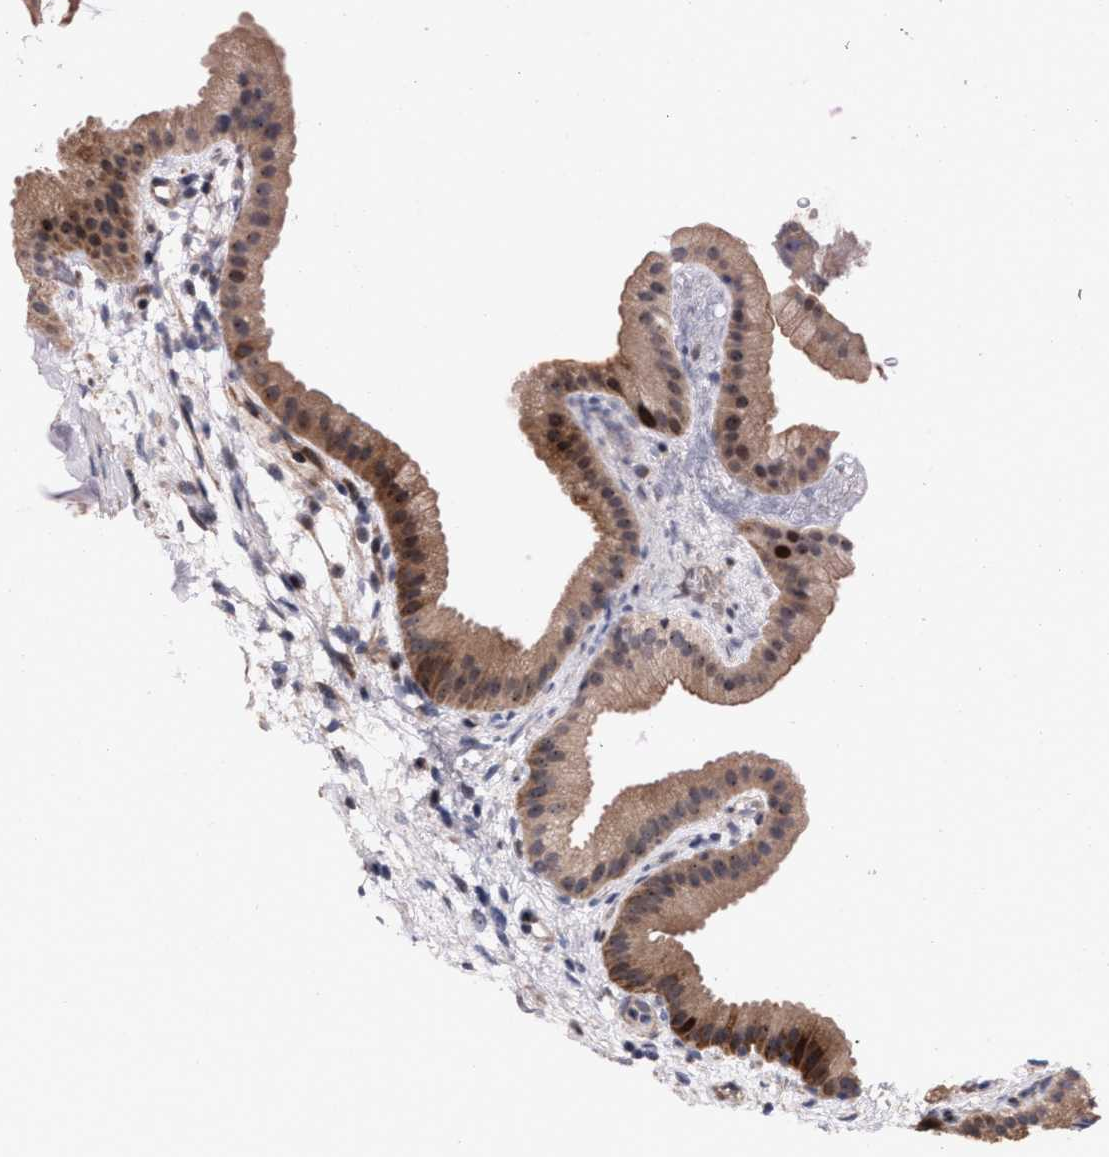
{"staining": {"intensity": "moderate", "quantity": ">75%", "location": "cytoplasmic/membranous,nuclear"}, "tissue": "gallbladder", "cell_type": "Glandular cells", "image_type": "normal", "snomed": [{"axis": "morphology", "description": "Normal tissue, NOS"}, {"axis": "topography", "description": "Gallbladder"}], "caption": "The image displays immunohistochemical staining of benign gallbladder. There is moderate cytoplasmic/membranous,nuclear staining is appreciated in approximately >75% of glandular cells. (Brightfield microscopy of DAB IHC at high magnification).", "gene": "HAUS6", "patient": {"sex": "female", "age": 64}}